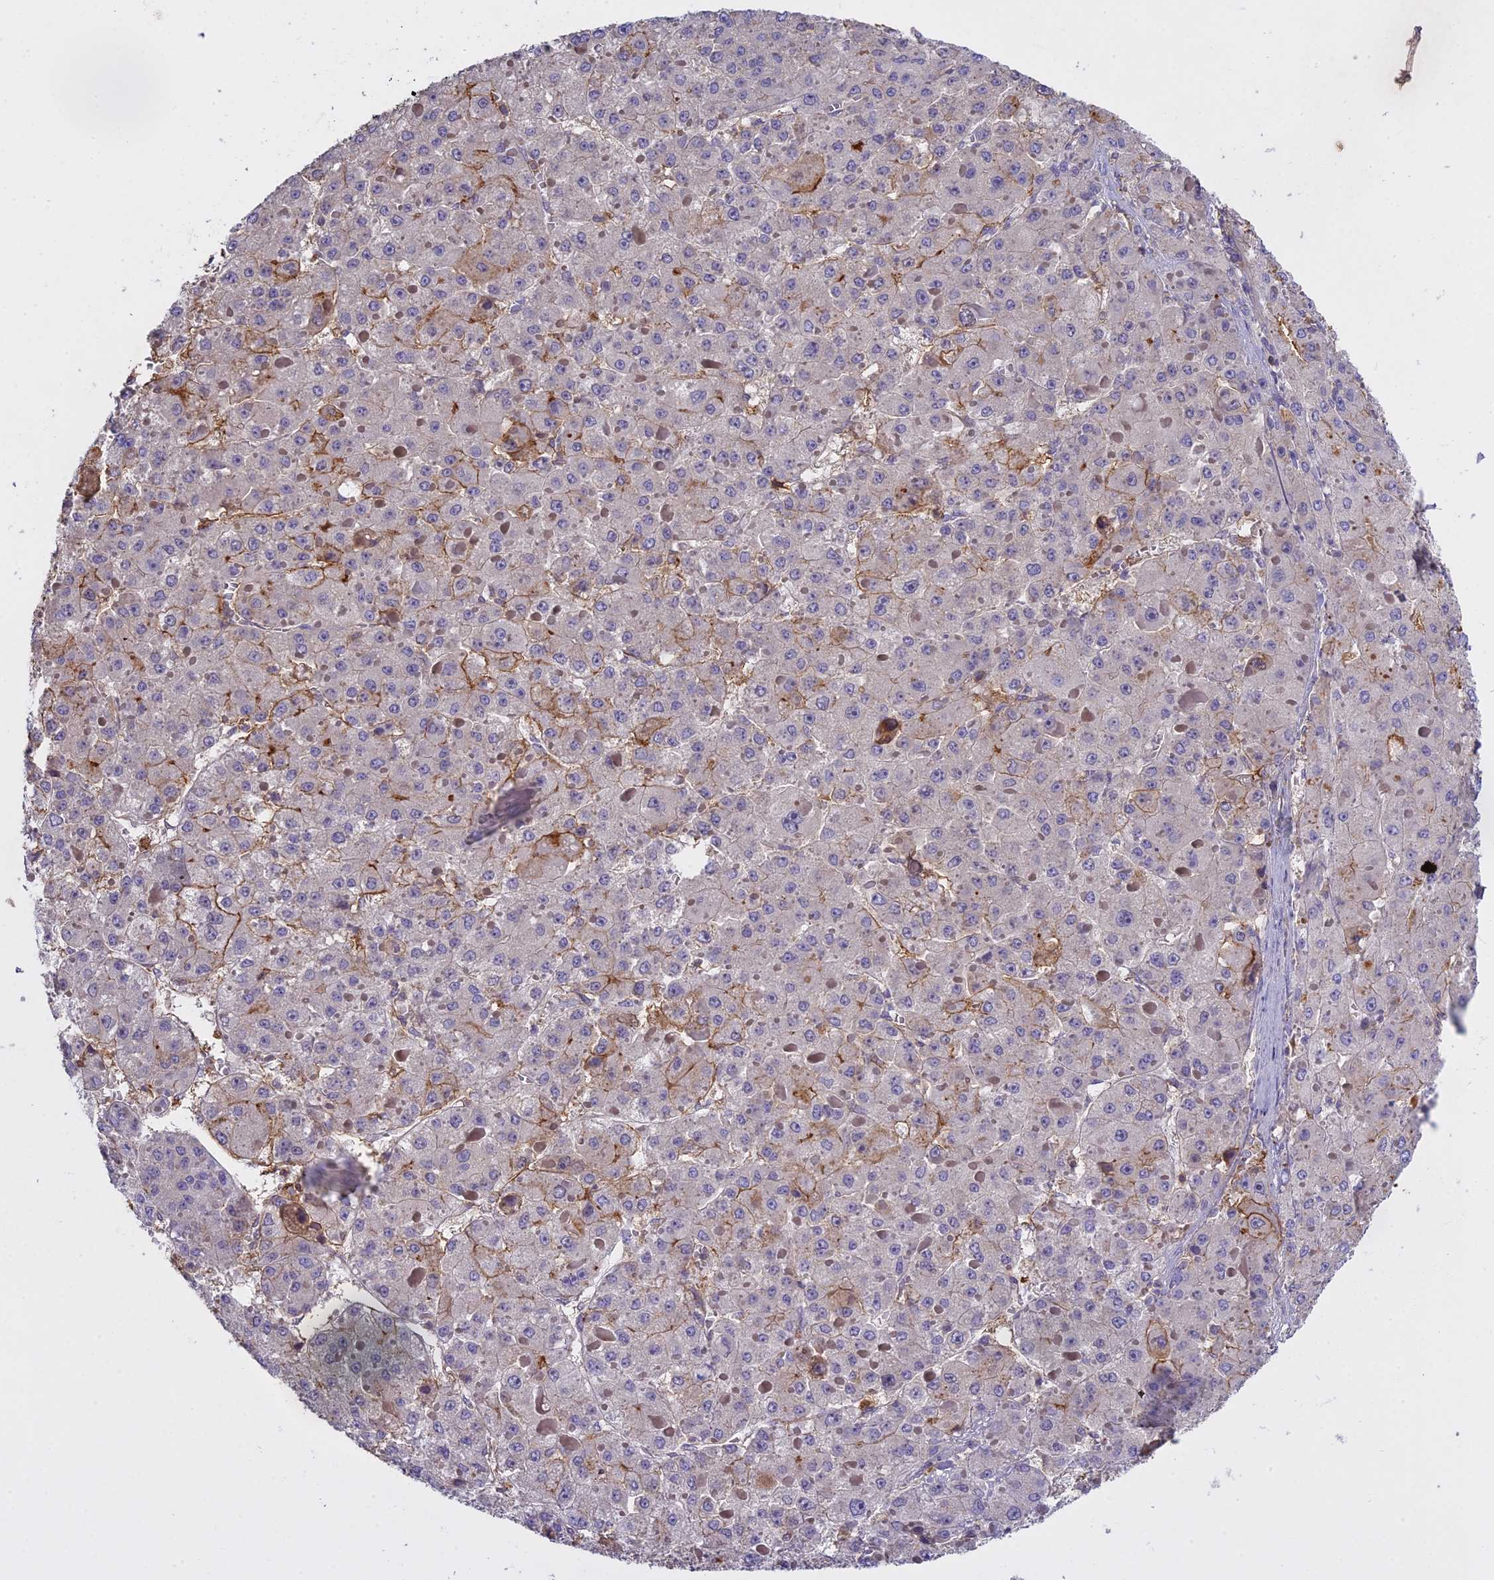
{"staining": {"intensity": "weak", "quantity": "<25%", "location": "cytoplasmic/membranous"}, "tissue": "liver cancer", "cell_type": "Tumor cells", "image_type": "cancer", "snomed": [{"axis": "morphology", "description": "Carcinoma, Hepatocellular, NOS"}, {"axis": "topography", "description": "Liver"}], "caption": "Tumor cells show no significant positivity in liver cancer.", "gene": "CFAP119", "patient": {"sex": "female", "age": 73}}